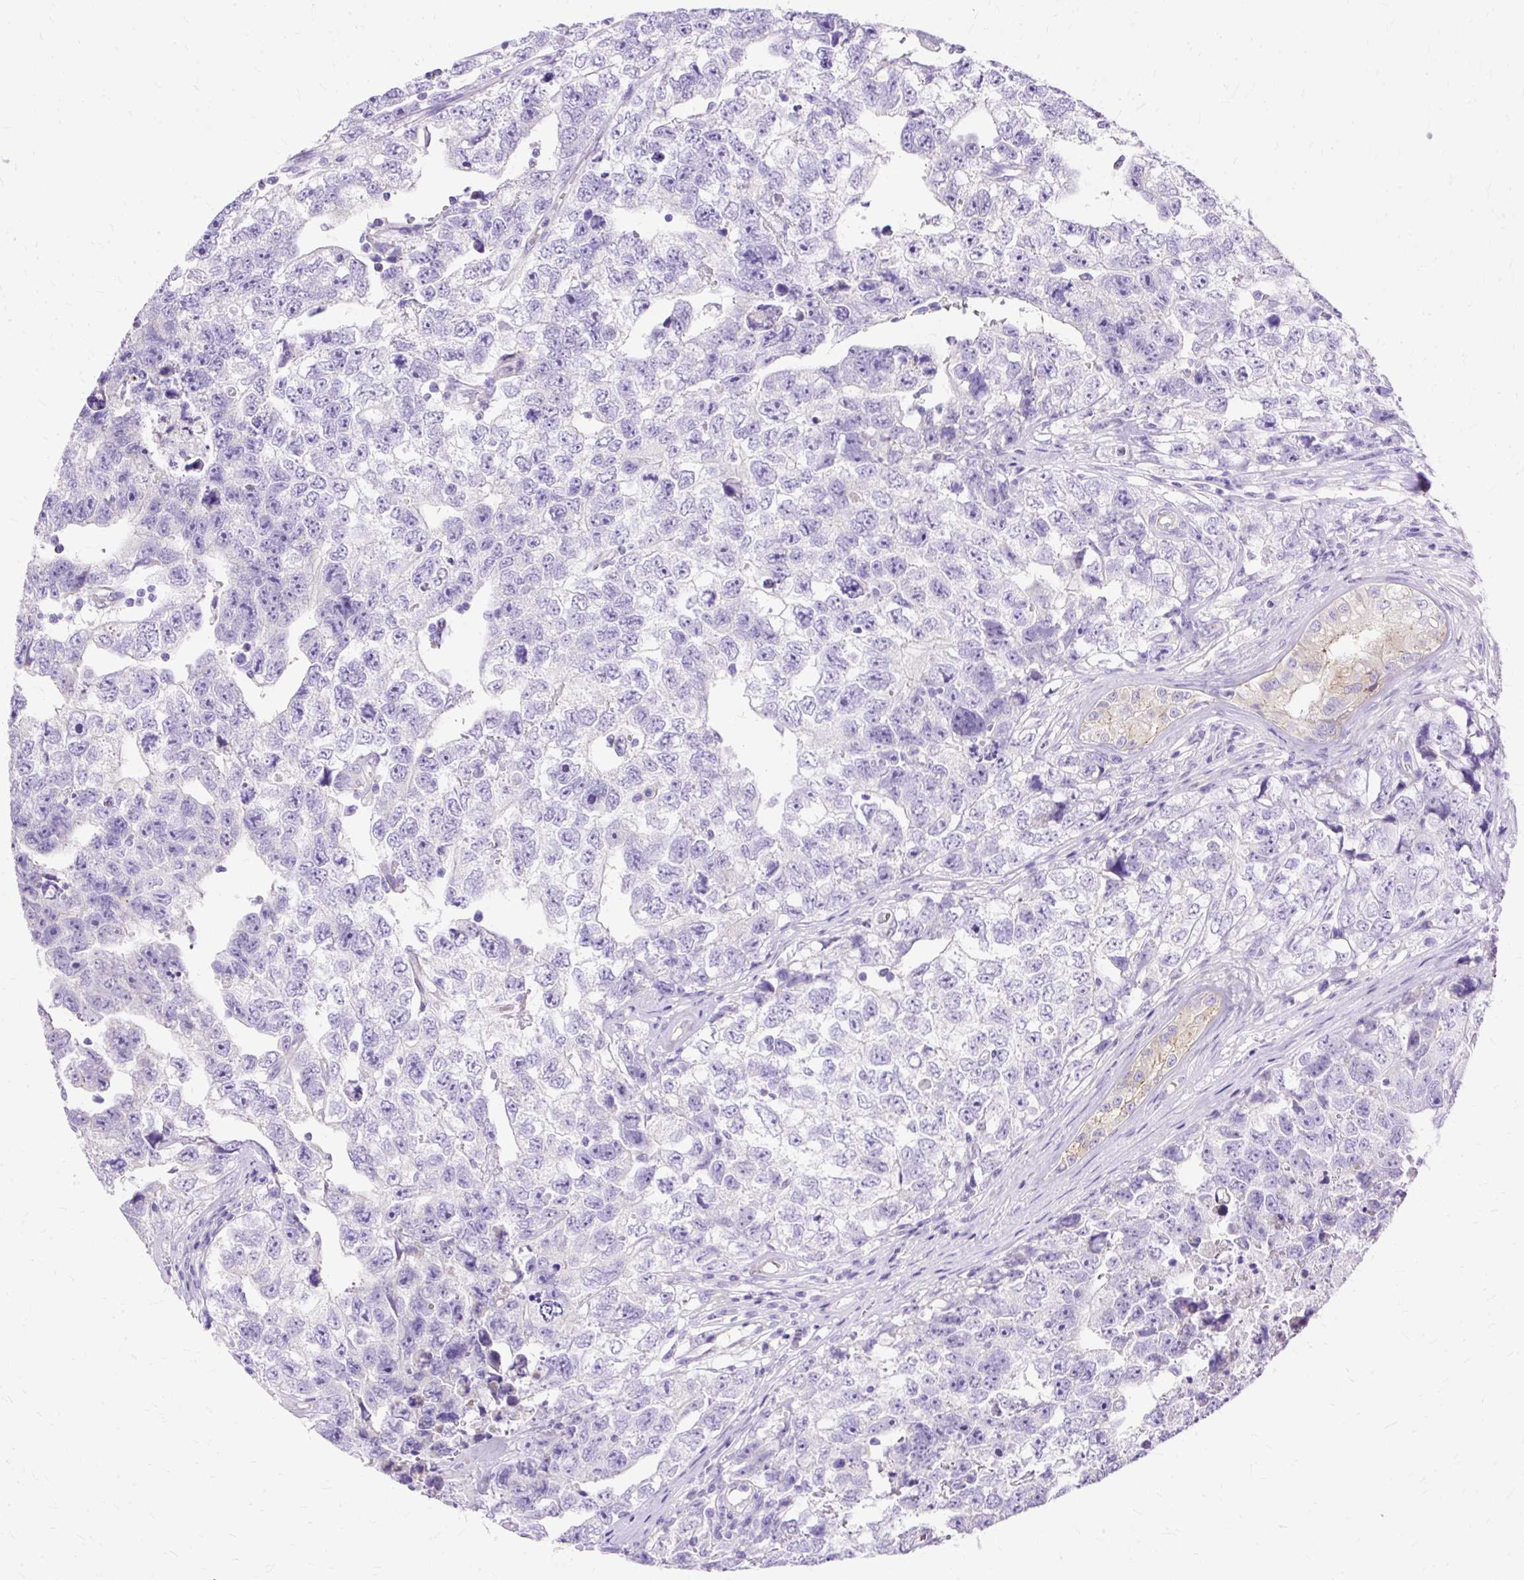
{"staining": {"intensity": "negative", "quantity": "none", "location": "none"}, "tissue": "testis cancer", "cell_type": "Tumor cells", "image_type": "cancer", "snomed": [{"axis": "morphology", "description": "Carcinoma, Embryonal, NOS"}, {"axis": "topography", "description": "Testis"}], "caption": "Tumor cells are negative for protein expression in human testis cancer (embryonal carcinoma).", "gene": "MYO6", "patient": {"sex": "male", "age": 22}}